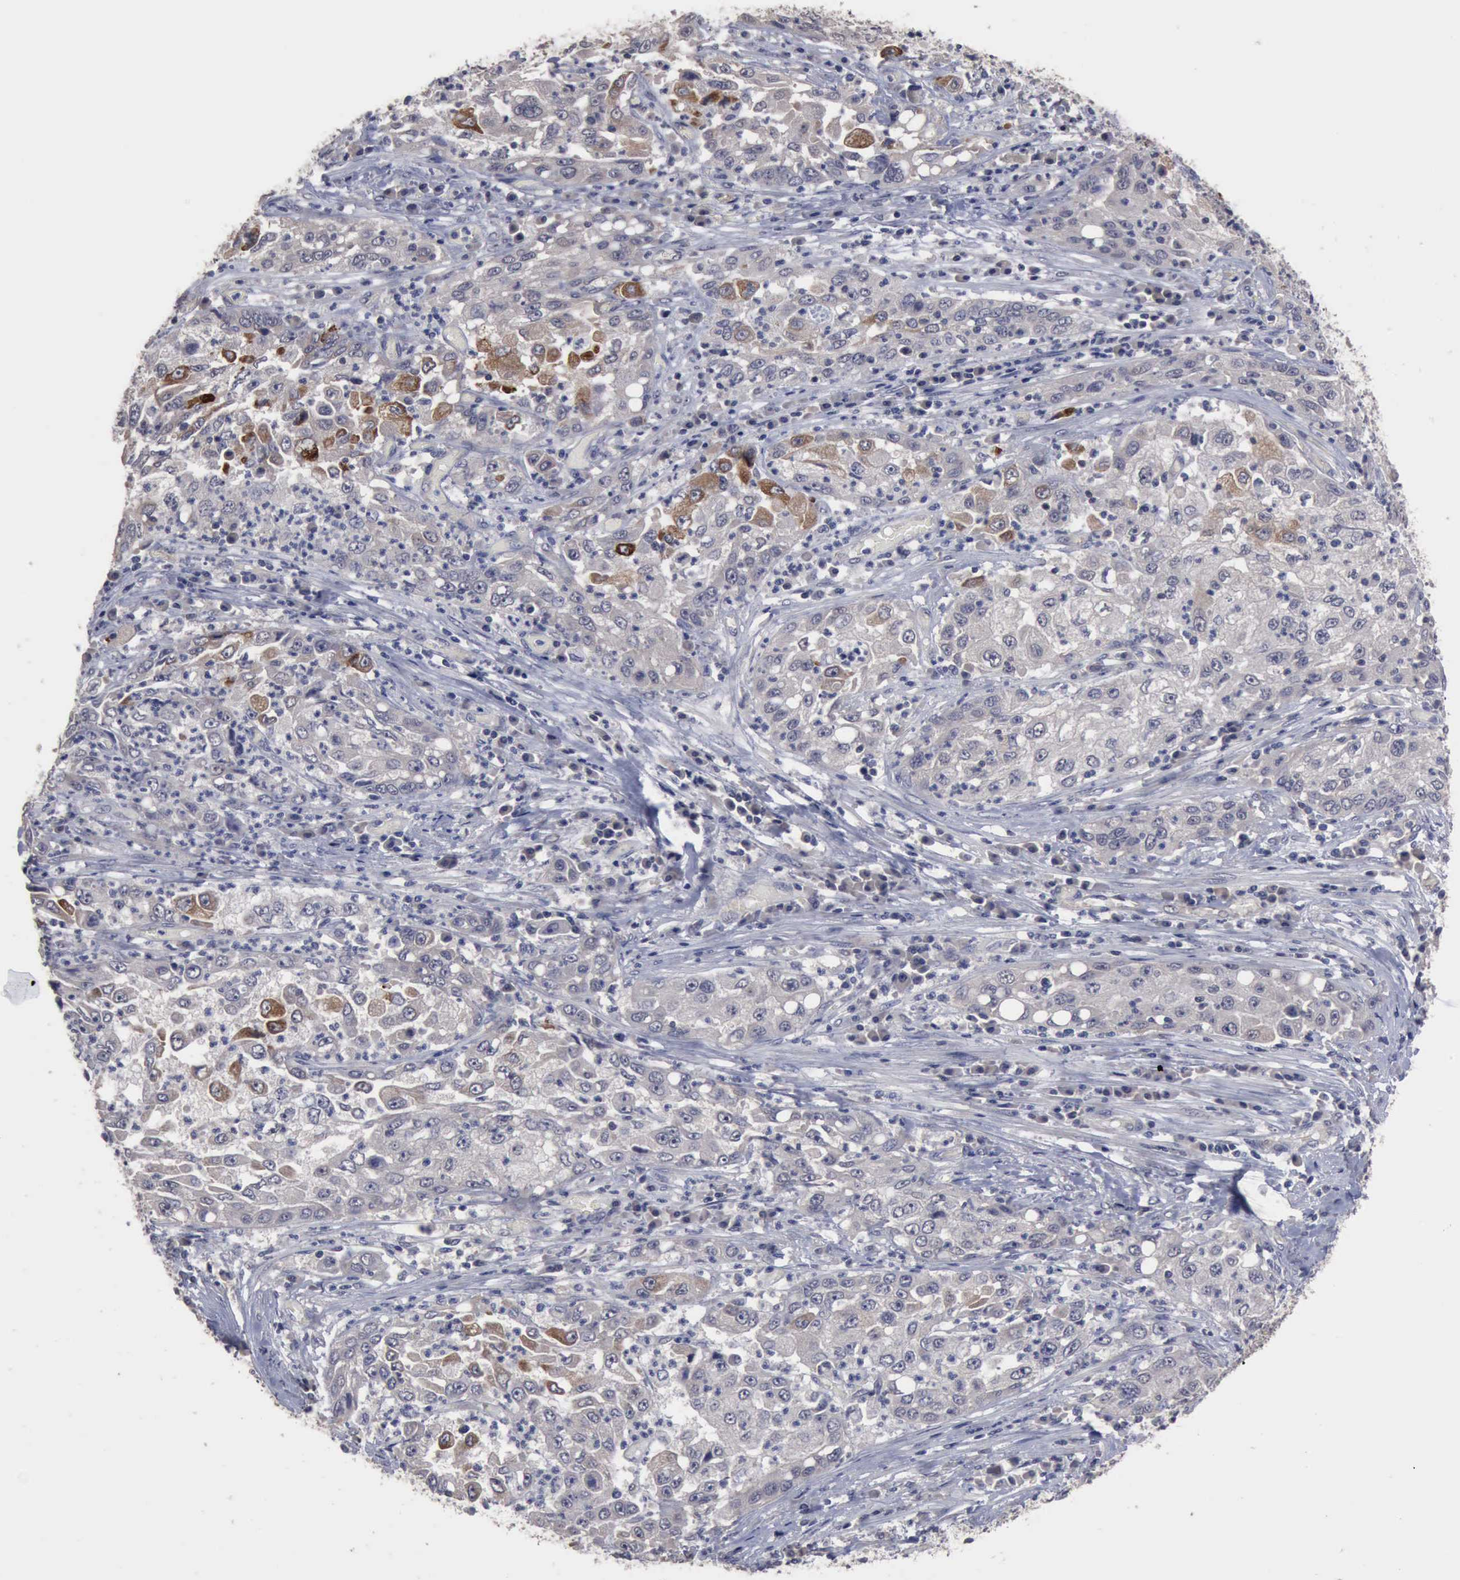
{"staining": {"intensity": "moderate", "quantity": "<25%", "location": "cytoplasmic/membranous"}, "tissue": "cervical cancer", "cell_type": "Tumor cells", "image_type": "cancer", "snomed": [{"axis": "morphology", "description": "Squamous cell carcinoma, NOS"}, {"axis": "topography", "description": "Cervix"}], "caption": "Cervical cancer was stained to show a protein in brown. There is low levels of moderate cytoplasmic/membranous positivity in approximately <25% of tumor cells. (DAB (3,3'-diaminobenzidine) IHC with brightfield microscopy, high magnification).", "gene": "CRKL", "patient": {"sex": "female", "age": 36}}